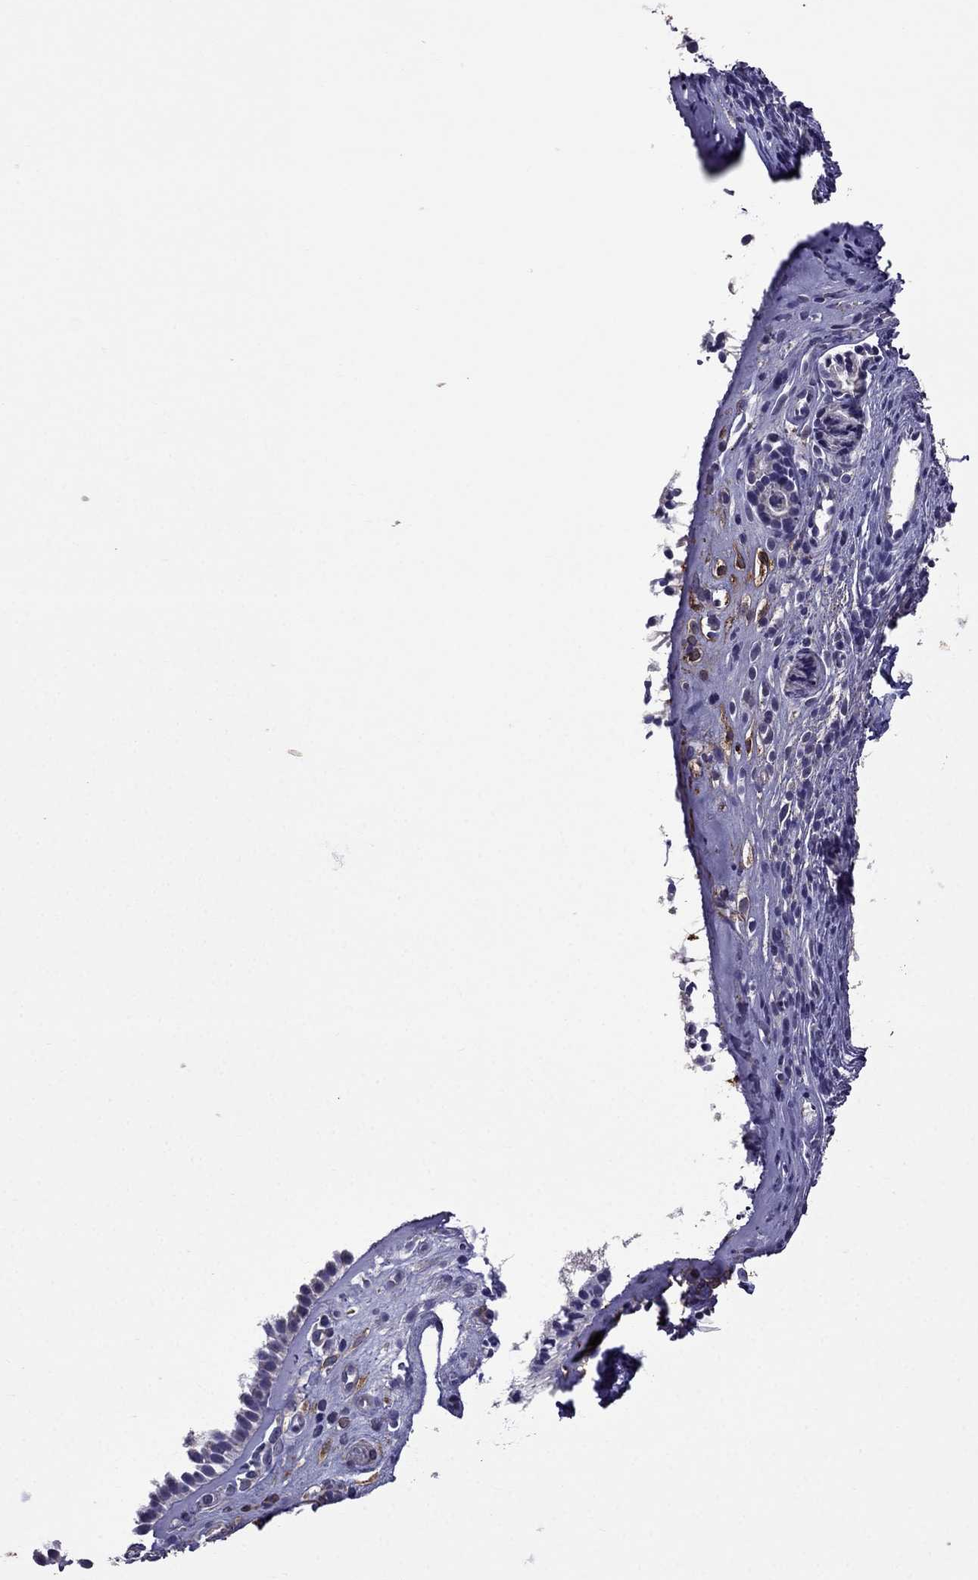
{"staining": {"intensity": "negative", "quantity": "none", "location": "none"}, "tissue": "nasopharynx", "cell_type": "Respiratory epithelial cells", "image_type": "normal", "snomed": [{"axis": "morphology", "description": "Normal tissue, NOS"}, {"axis": "topography", "description": "Nasopharynx"}], "caption": "A high-resolution micrograph shows immunohistochemistry staining of normal nasopharynx, which displays no significant positivity in respiratory epithelial cells. Brightfield microscopy of IHC stained with DAB (3,3'-diaminobenzidine) (brown) and hematoxylin (blue), captured at high magnification.", "gene": "AK5", "patient": {"sex": "male", "age": 29}}